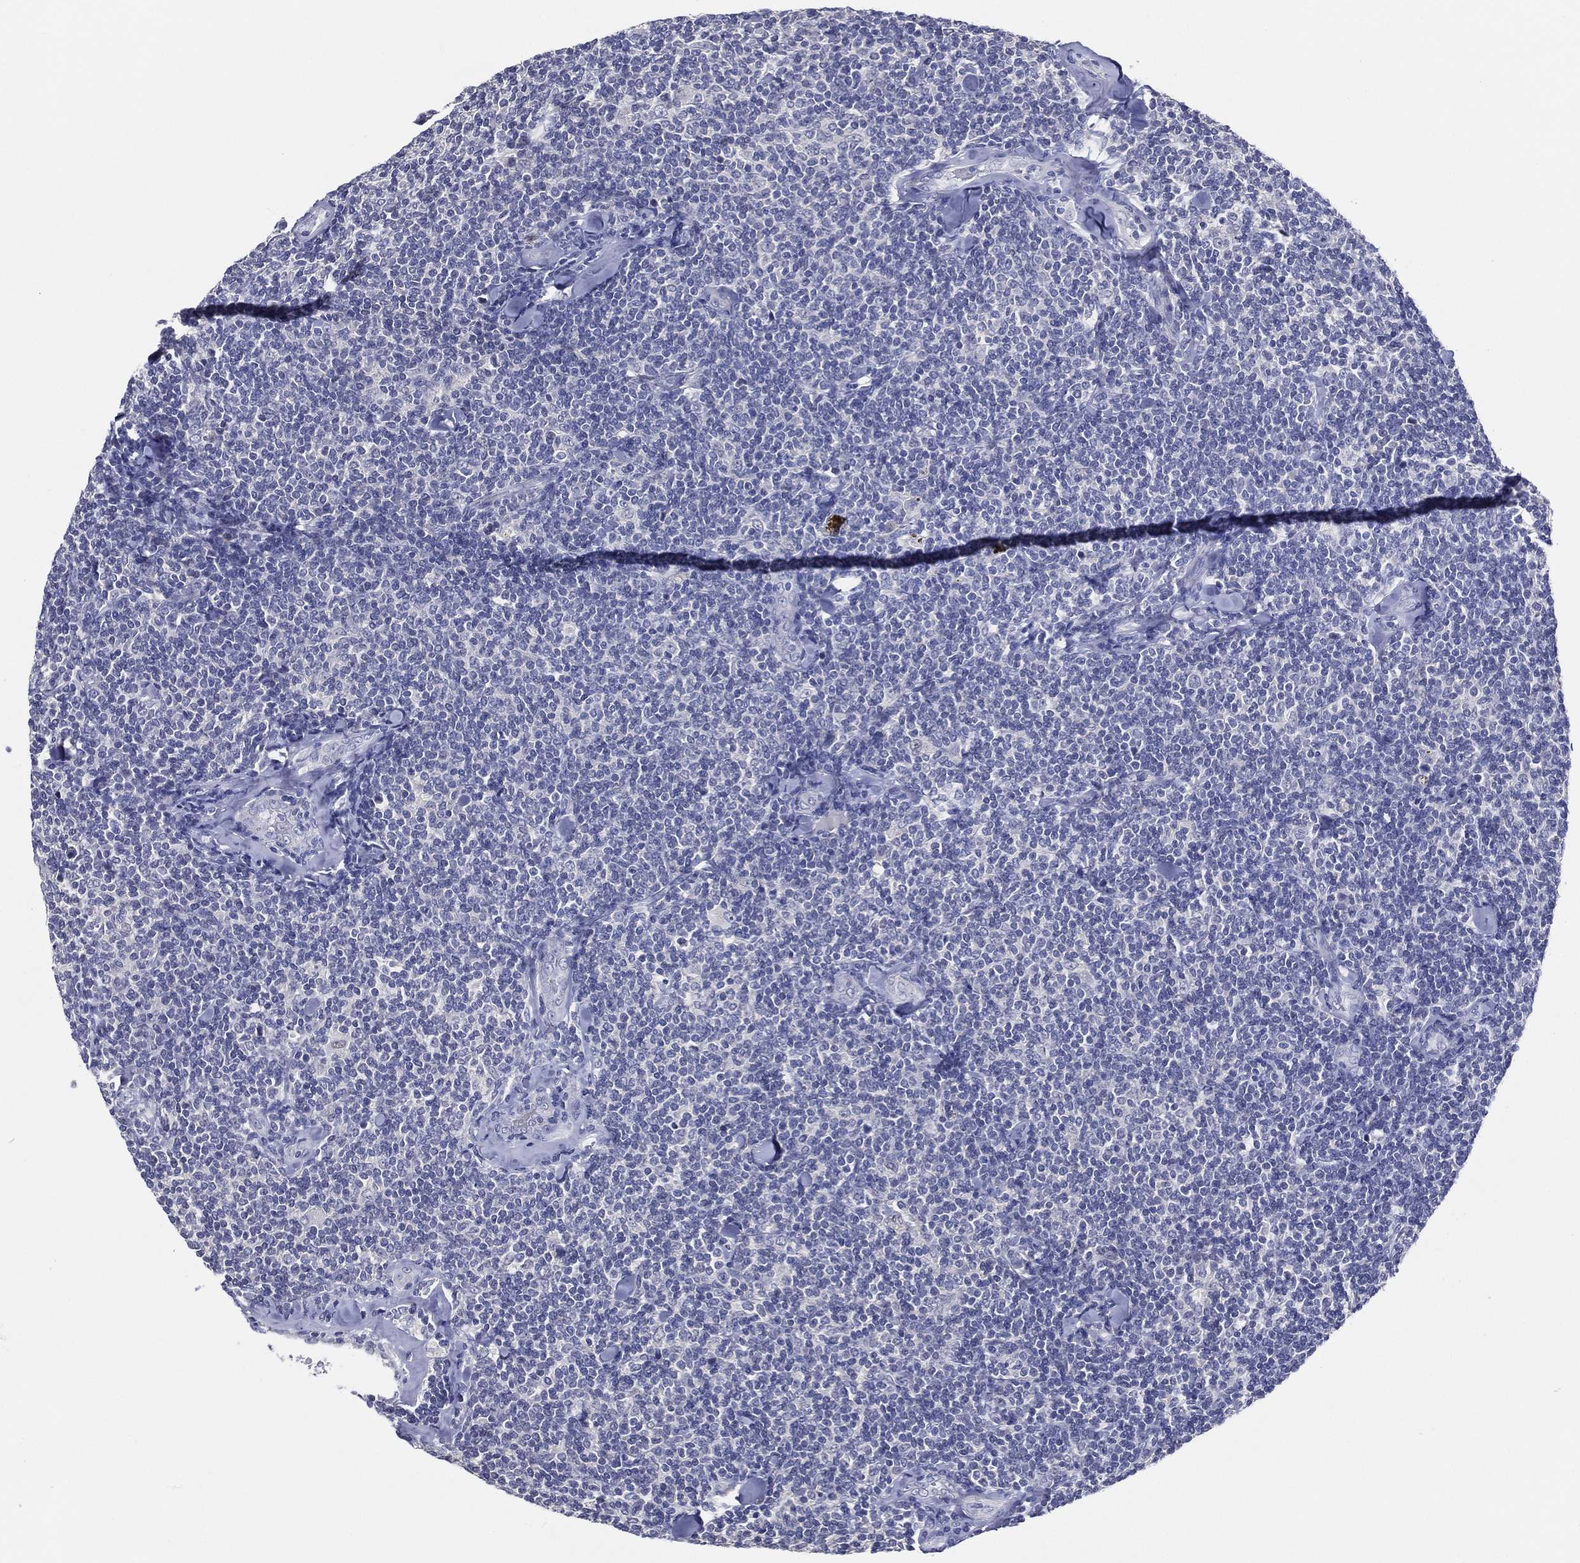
{"staining": {"intensity": "negative", "quantity": "none", "location": "none"}, "tissue": "lymphoma", "cell_type": "Tumor cells", "image_type": "cancer", "snomed": [{"axis": "morphology", "description": "Malignant lymphoma, non-Hodgkin's type, Low grade"}, {"axis": "topography", "description": "Lymph node"}], "caption": "Immunohistochemical staining of human lymphoma demonstrates no significant expression in tumor cells.", "gene": "SLC13A4", "patient": {"sex": "female", "age": 56}}